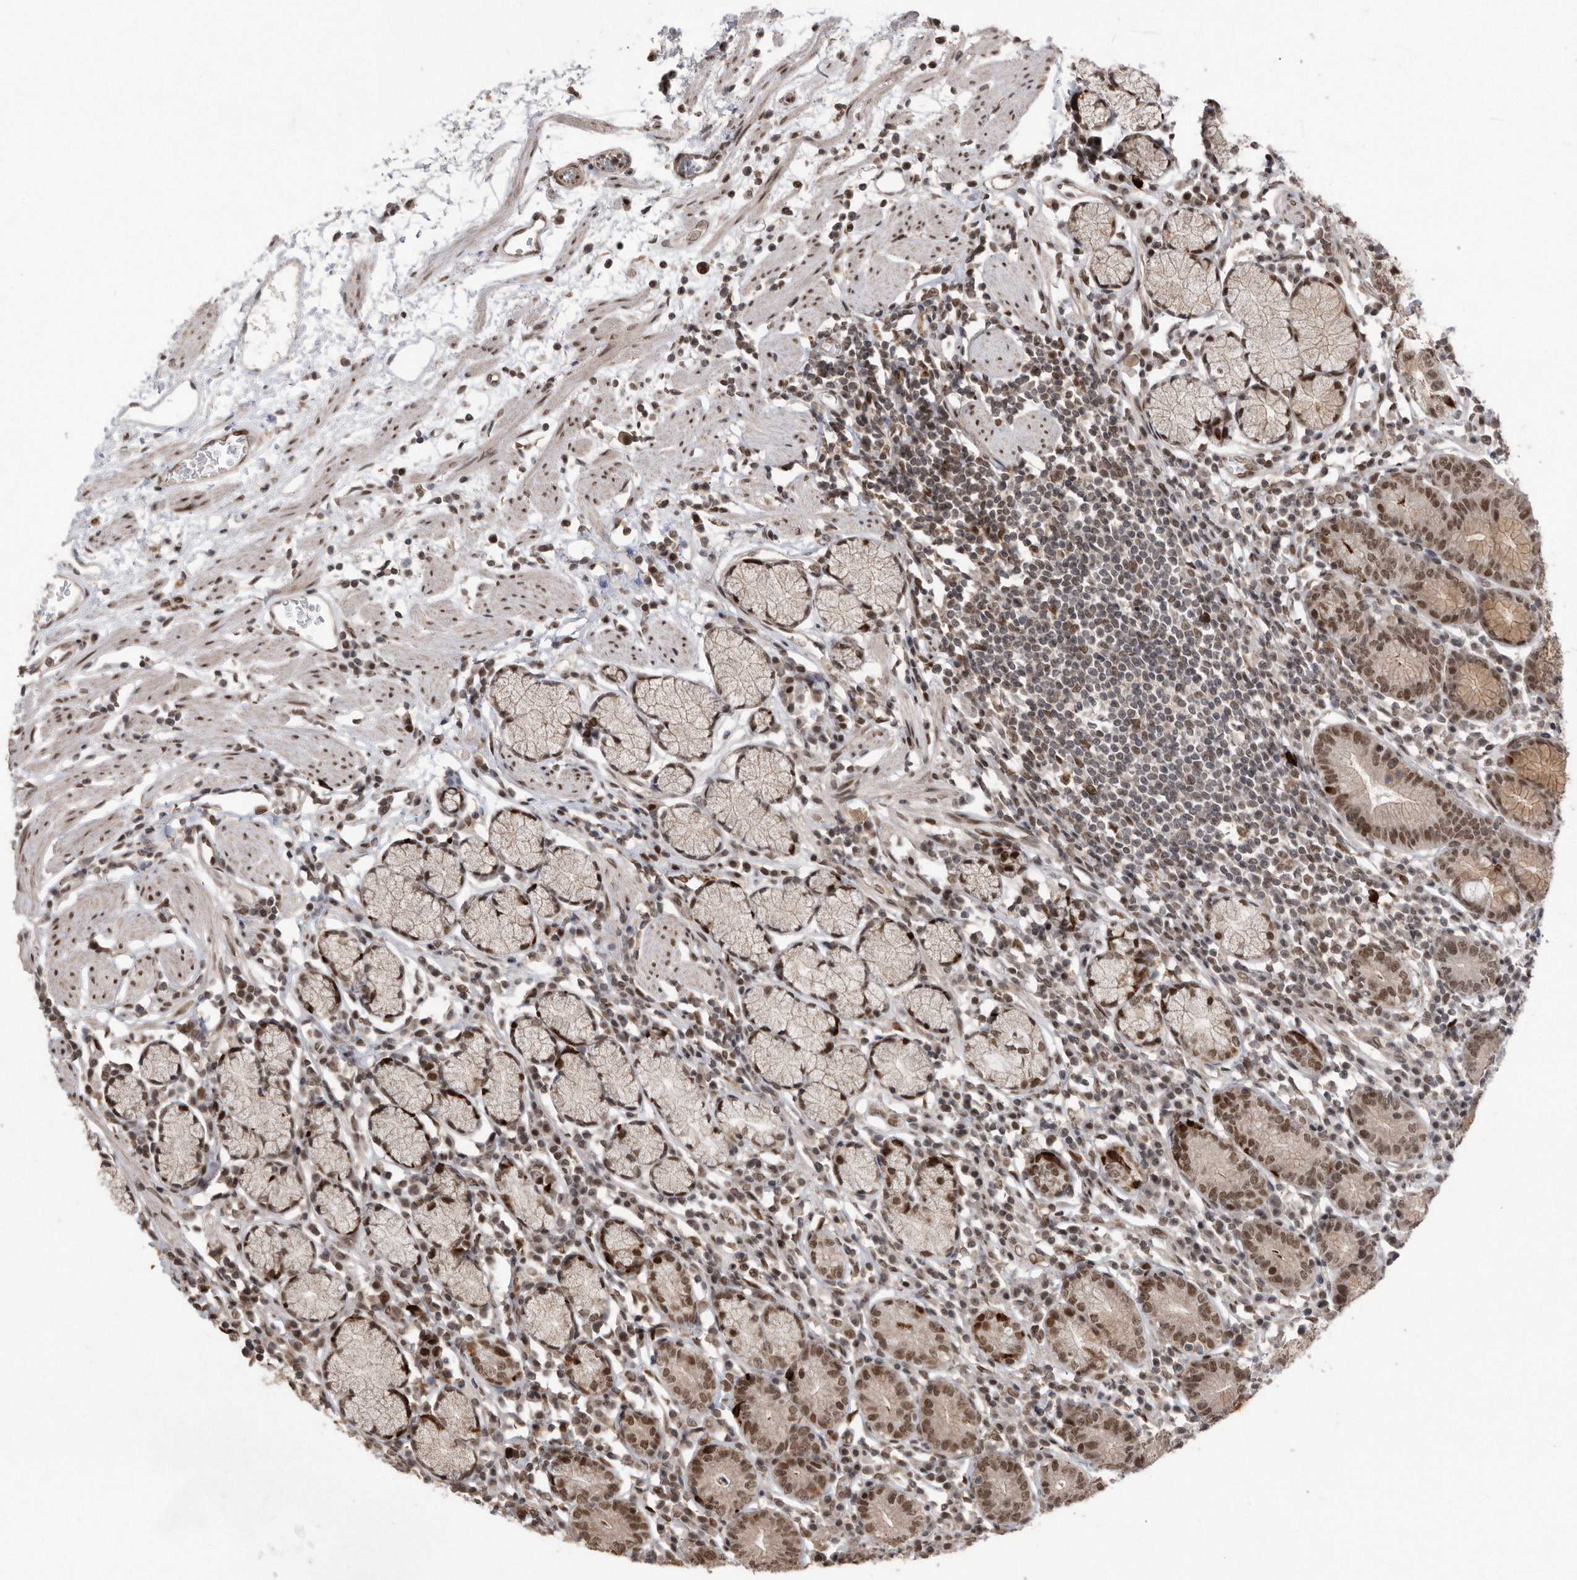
{"staining": {"intensity": "moderate", "quantity": ">75%", "location": "cytoplasmic/membranous,nuclear"}, "tissue": "stomach", "cell_type": "Glandular cells", "image_type": "normal", "snomed": [{"axis": "morphology", "description": "Normal tissue, NOS"}, {"axis": "topography", "description": "Stomach"}], "caption": "Glandular cells demonstrate moderate cytoplasmic/membranous,nuclear positivity in approximately >75% of cells in benign stomach. Immunohistochemistry stains the protein in brown and the nuclei are stained blue.", "gene": "TDRD3", "patient": {"sex": "male", "age": 55}}